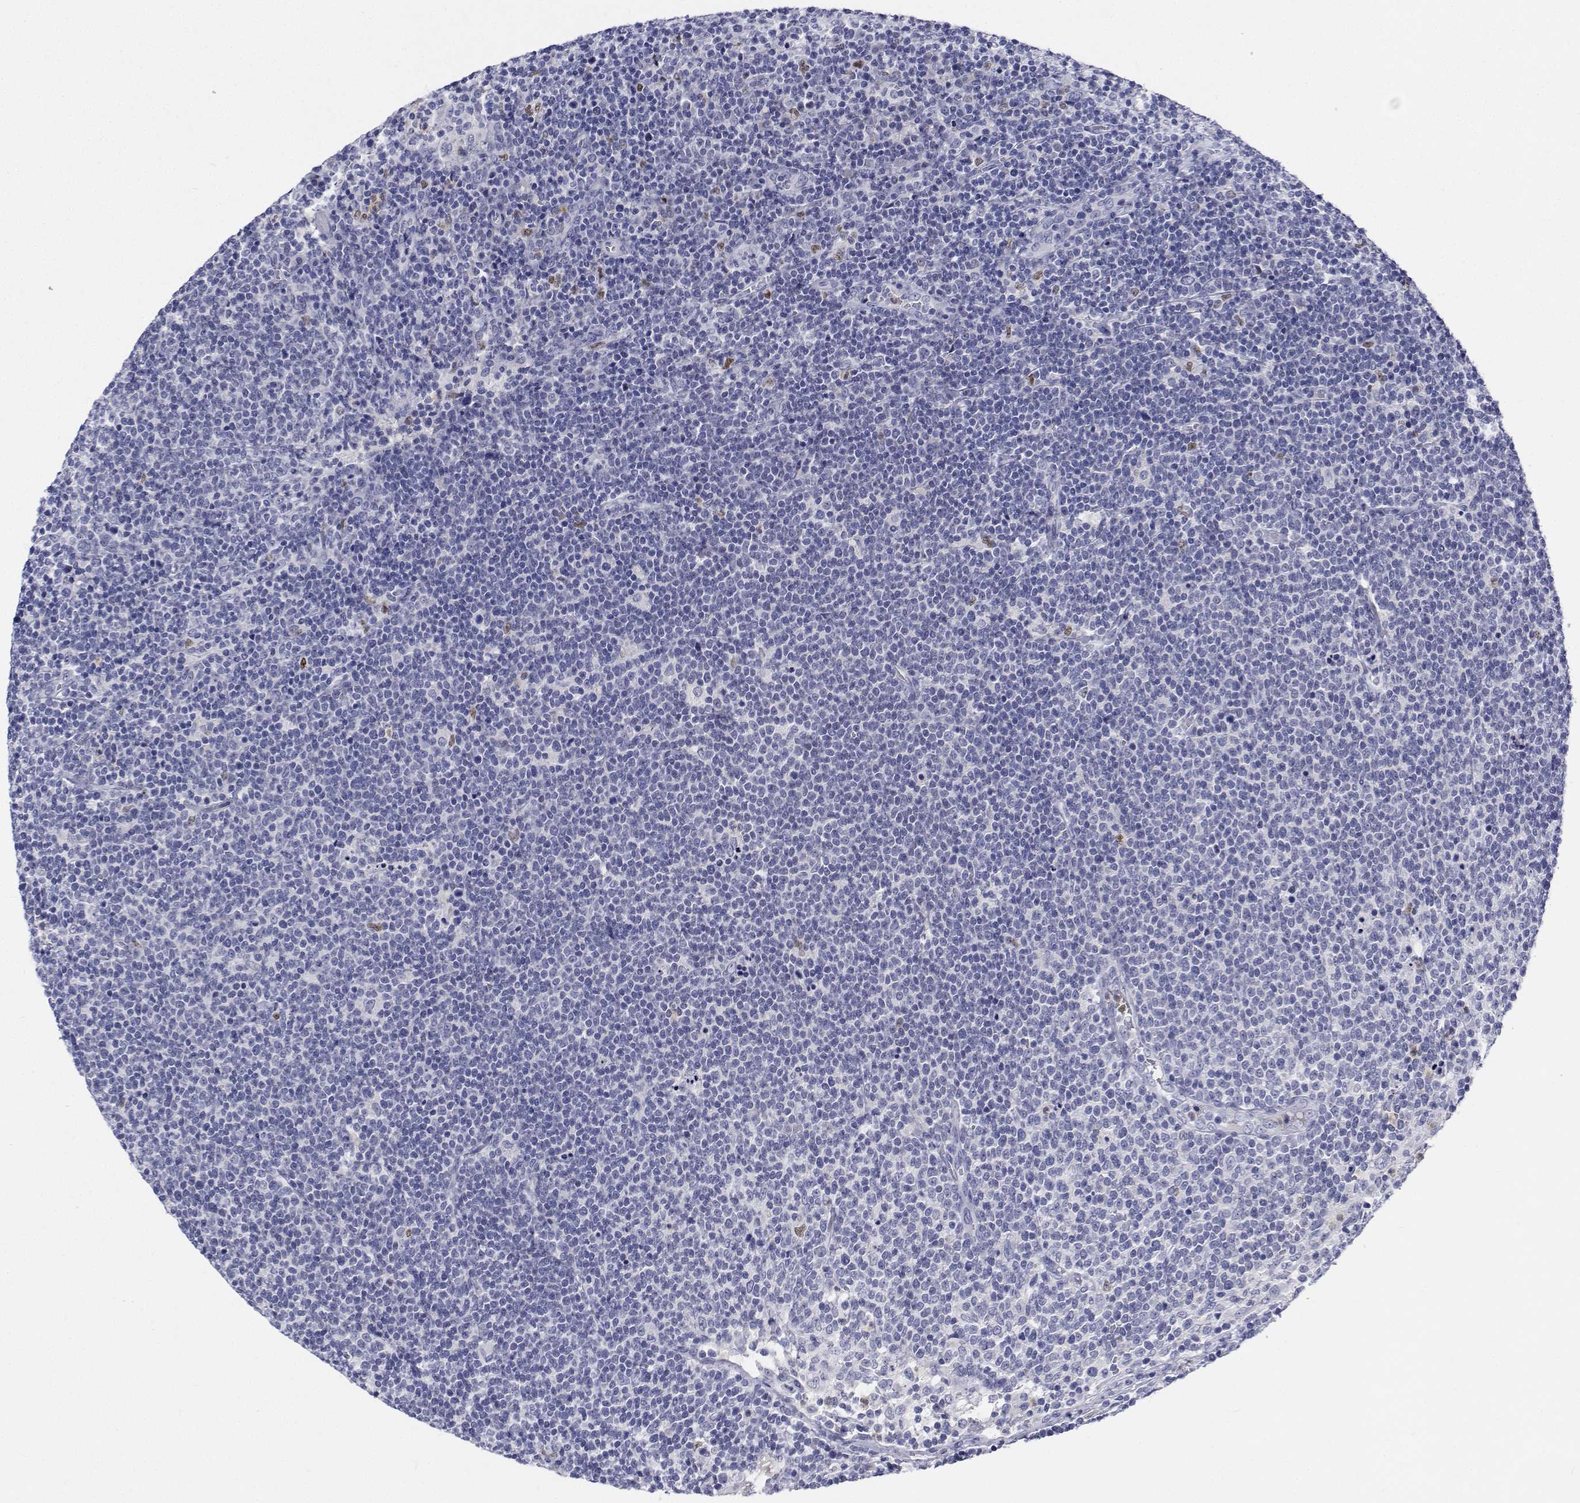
{"staining": {"intensity": "negative", "quantity": "none", "location": "none"}, "tissue": "lymphoma", "cell_type": "Tumor cells", "image_type": "cancer", "snomed": [{"axis": "morphology", "description": "Malignant lymphoma, non-Hodgkin's type, High grade"}, {"axis": "topography", "description": "Lymph node"}], "caption": "Protein analysis of lymphoma shows no significant positivity in tumor cells. Nuclei are stained in blue.", "gene": "PLXNA4", "patient": {"sex": "male", "age": 61}}